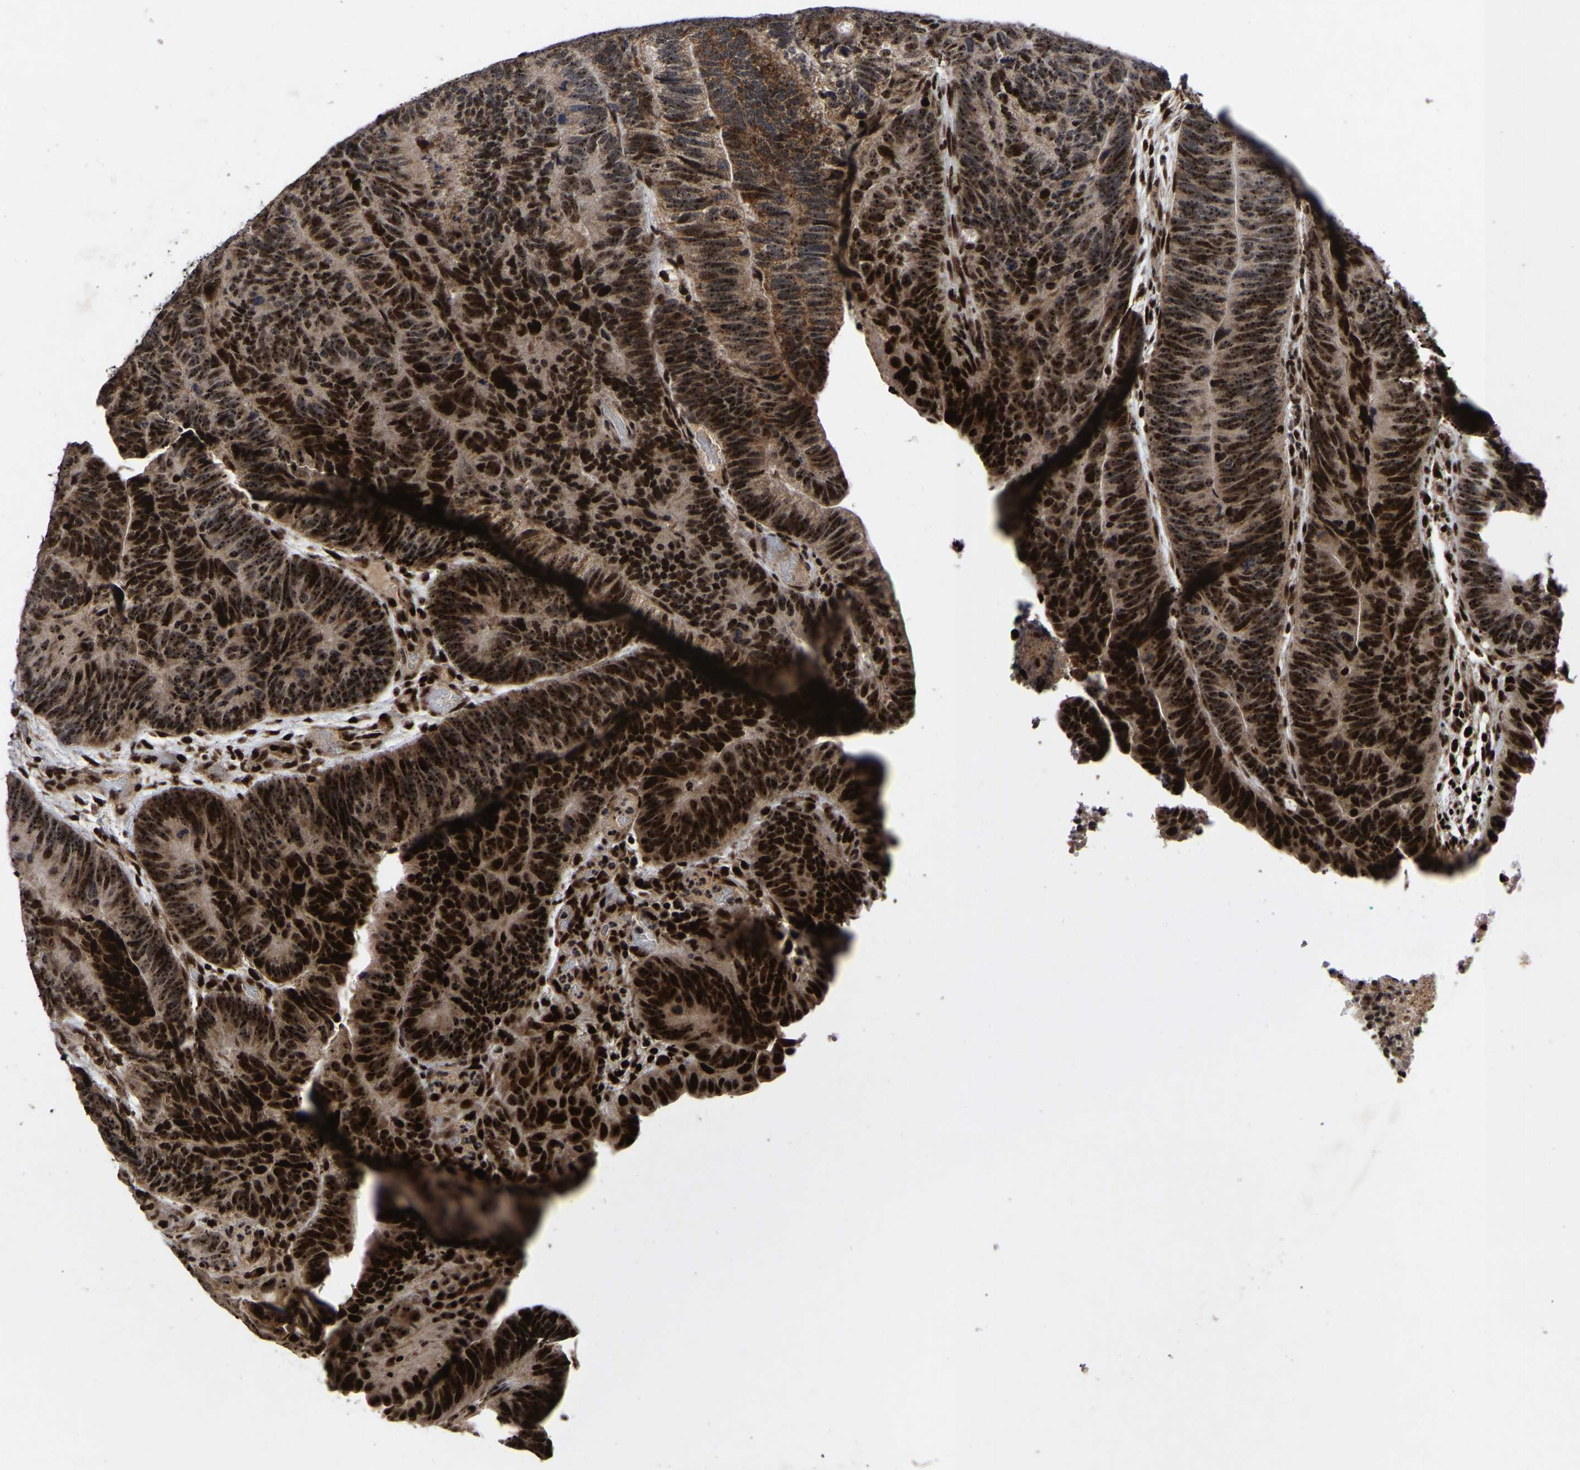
{"staining": {"intensity": "strong", "quantity": ">75%", "location": "cytoplasmic/membranous,nuclear"}, "tissue": "colorectal cancer", "cell_type": "Tumor cells", "image_type": "cancer", "snomed": [{"axis": "morphology", "description": "Adenocarcinoma, NOS"}, {"axis": "topography", "description": "Colon"}], "caption": "Immunohistochemical staining of human adenocarcinoma (colorectal) shows strong cytoplasmic/membranous and nuclear protein expression in approximately >75% of tumor cells.", "gene": "JUNB", "patient": {"sex": "female", "age": 67}}